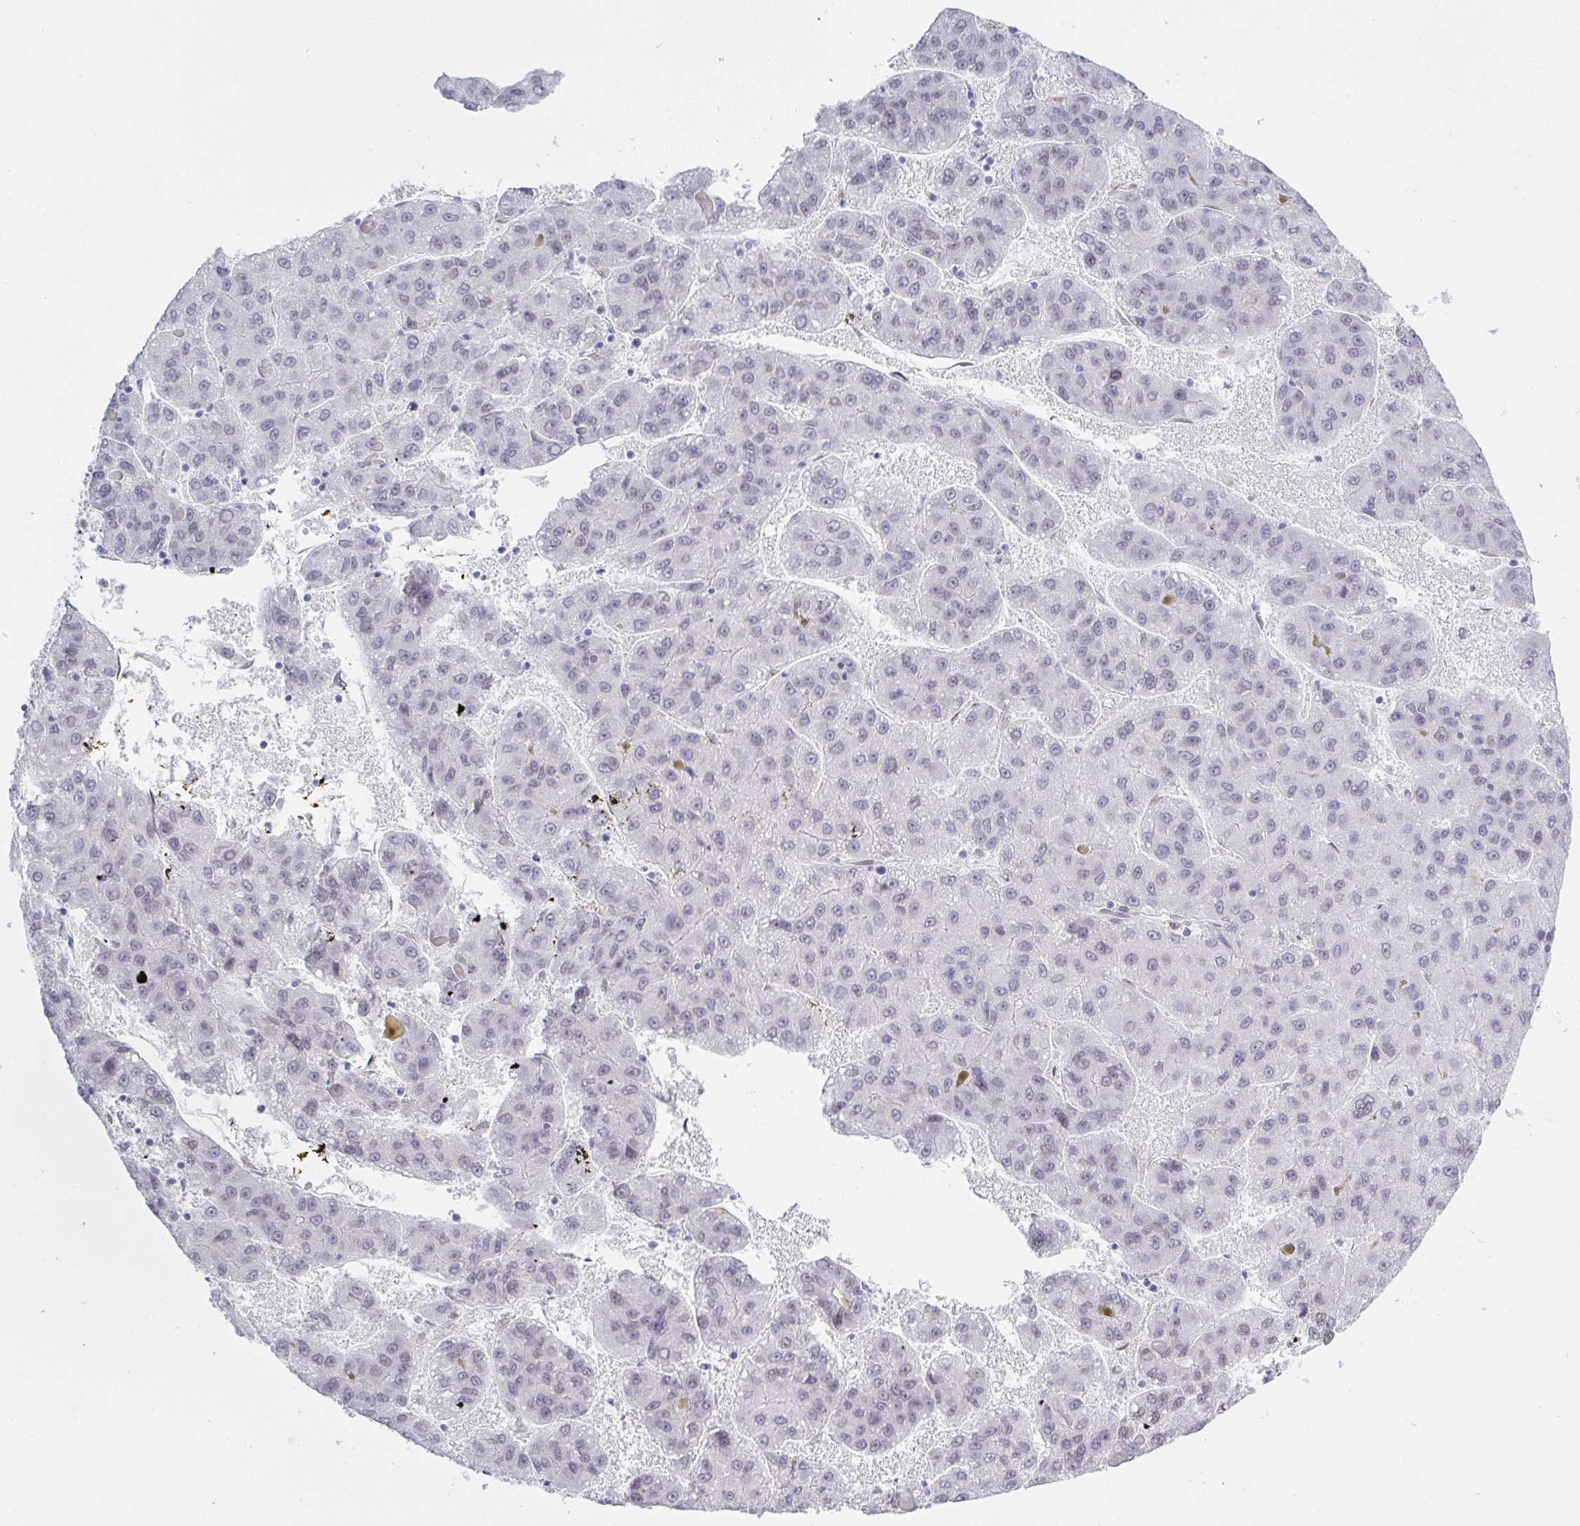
{"staining": {"intensity": "weak", "quantity": "<25%", "location": "nuclear"}, "tissue": "liver cancer", "cell_type": "Tumor cells", "image_type": "cancer", "snomed": [{"axis": "morphology", "description": "Carcinoma, Hepatocellular, NOS"}, {"axis": "topography", "description": "Liver"}], "caption": "IHC histopathology image of neoplastic tissue: hepatocellular carcinoma (liver) stained with DAB (3,3'-diaminobenzidine) reveals no significant protein positivity in tumor cells.", "gene": "MFSD4A", "patient": {"sex": "female", "age": 82}}